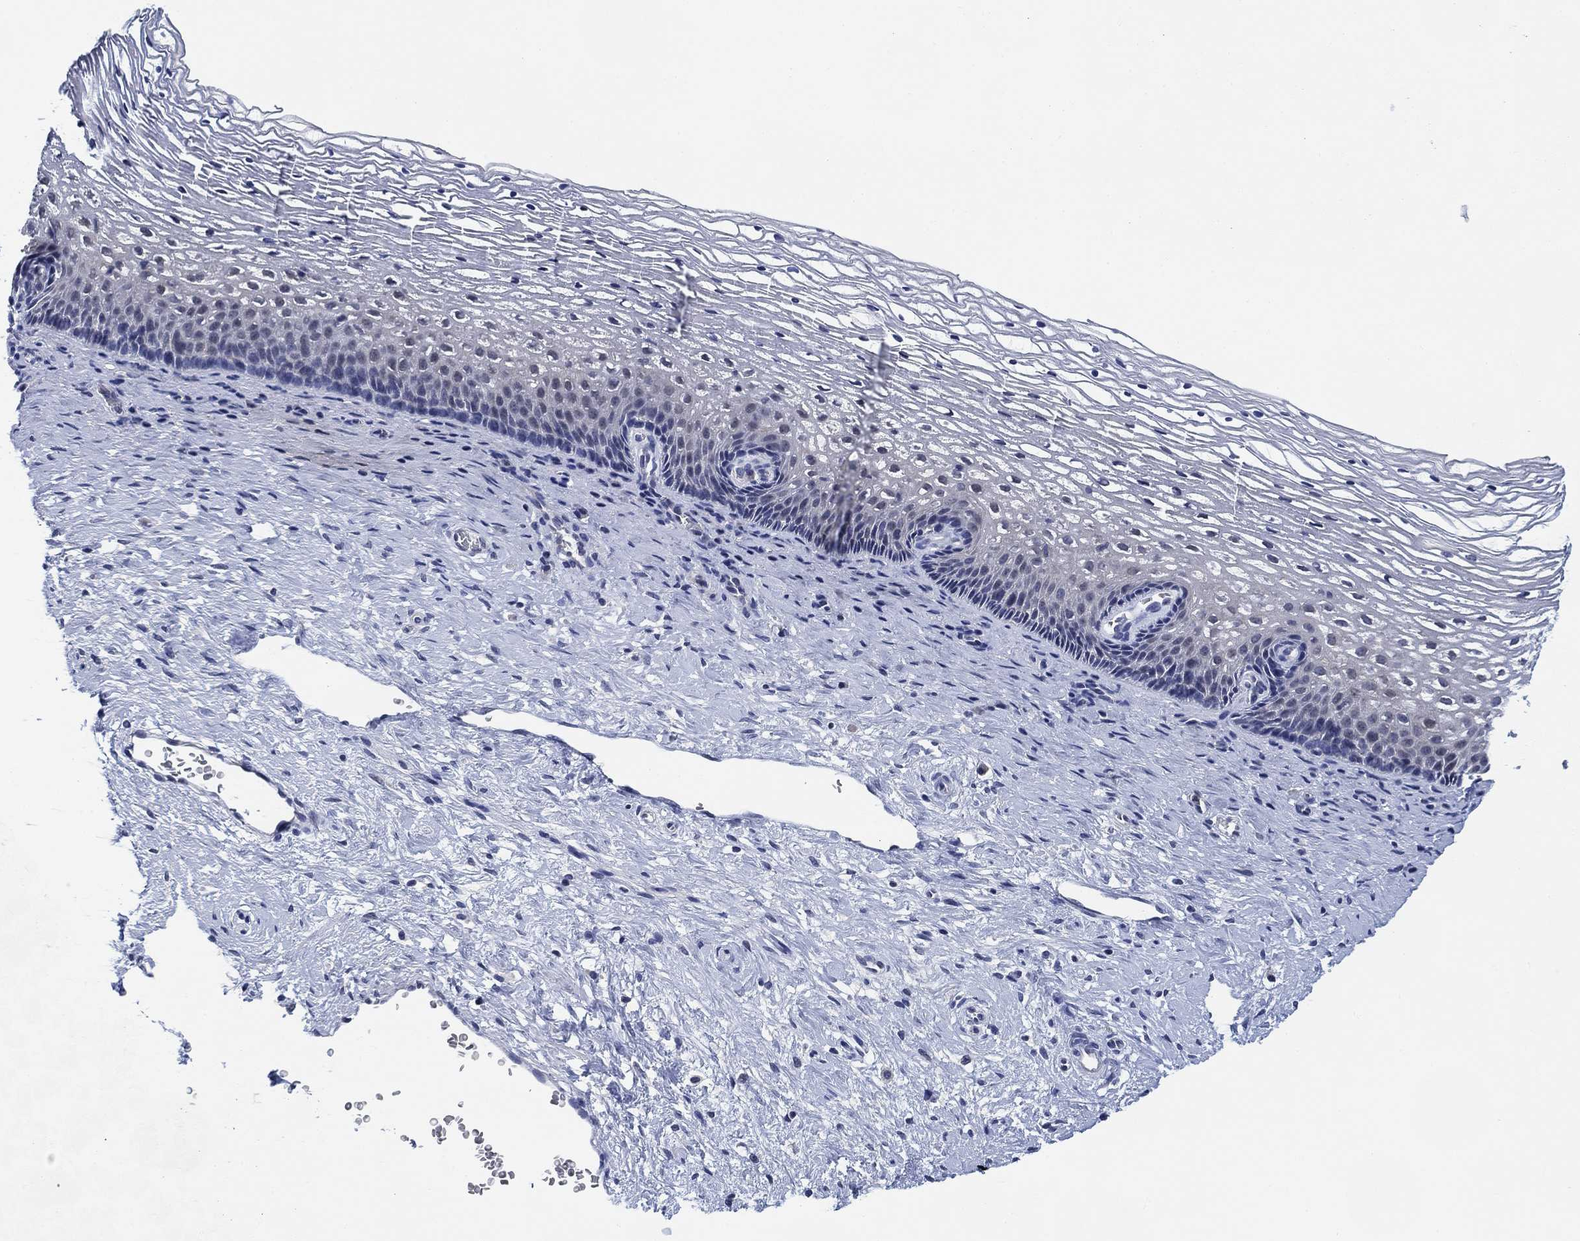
{"staining": {"intensity": "negative", "quantity": "none", "location": "none"}, "tissue": "cervix", "cell_type": "Glandular cells", "image_type": "normal", "snomed": [{"axis": "morphology", "description": "Normal tissue, NOS"}, {"axis": "topography", "description": "Cervix"}], "caption": "The micrograph displays no significant staining in glandular cells of cervix. The staining was performed using DAB to visualize the protein expression in brown, while the nuclei were stained in blue with hematoxylin (Magnification: 20x).", "gene": "DAZL", "patient": {"sex": "female", "age": 34}}